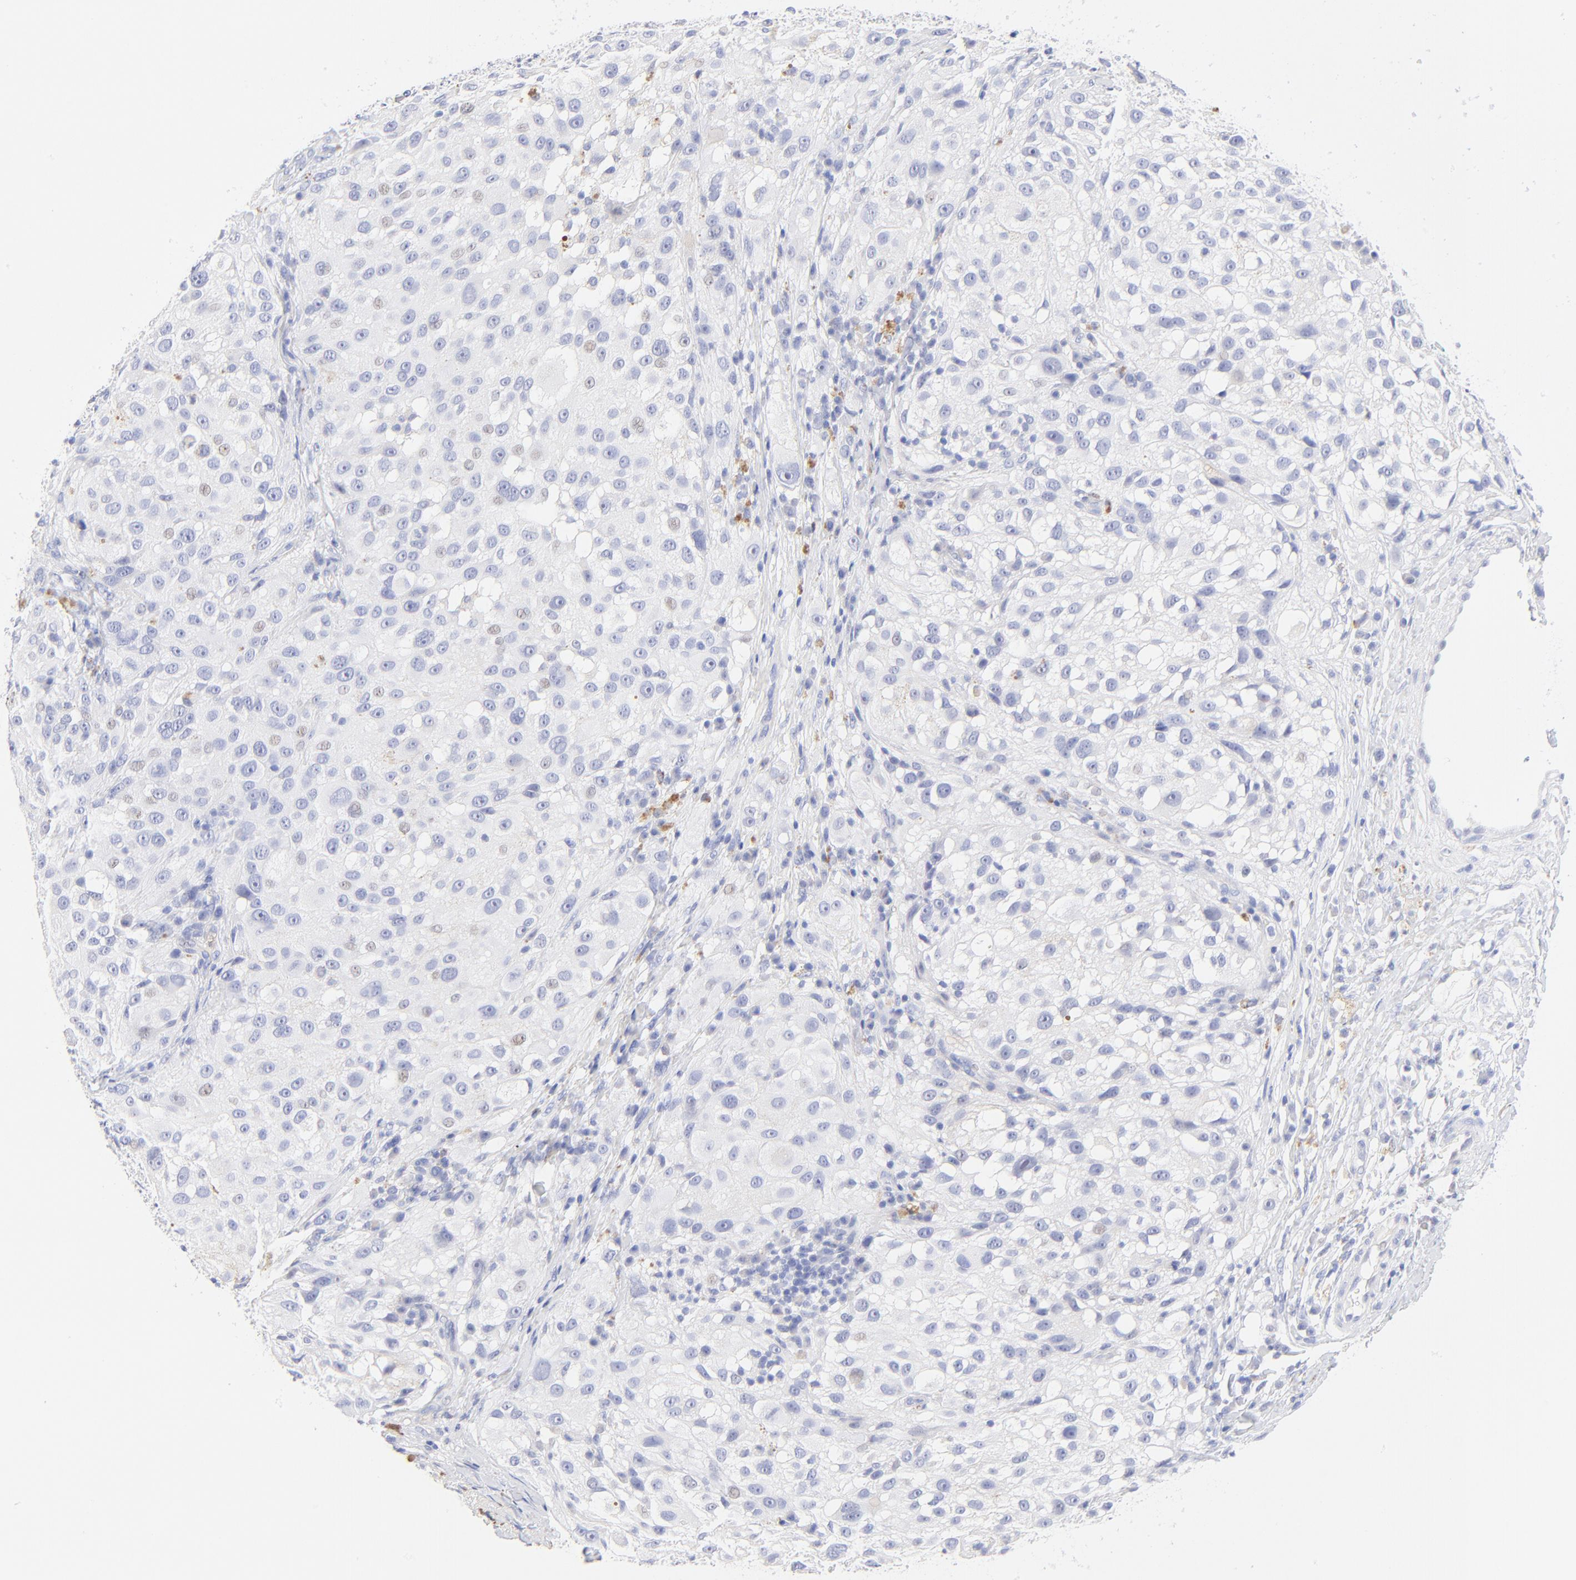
{"staining": {"intensity": "negative", "quantity": "none", "location": "none"}, "tissue": "melanoma", "cell_type": "Tumor cells", "image_type": "cancer", "snomed": [{"axis": "morphology", "description": "Necrosis, NOS"}, {"axis": "morphology", "description": "Malignant melanoma, NOS"}, {"axis": "topography", "description": "Skin"}], "caption": "Malignant melanoma was stained to show a protein in brown. There is no significant staining in tumor cells.", "gene": "SULT4A1", "patient": {"sex": "female", "age": 87}}